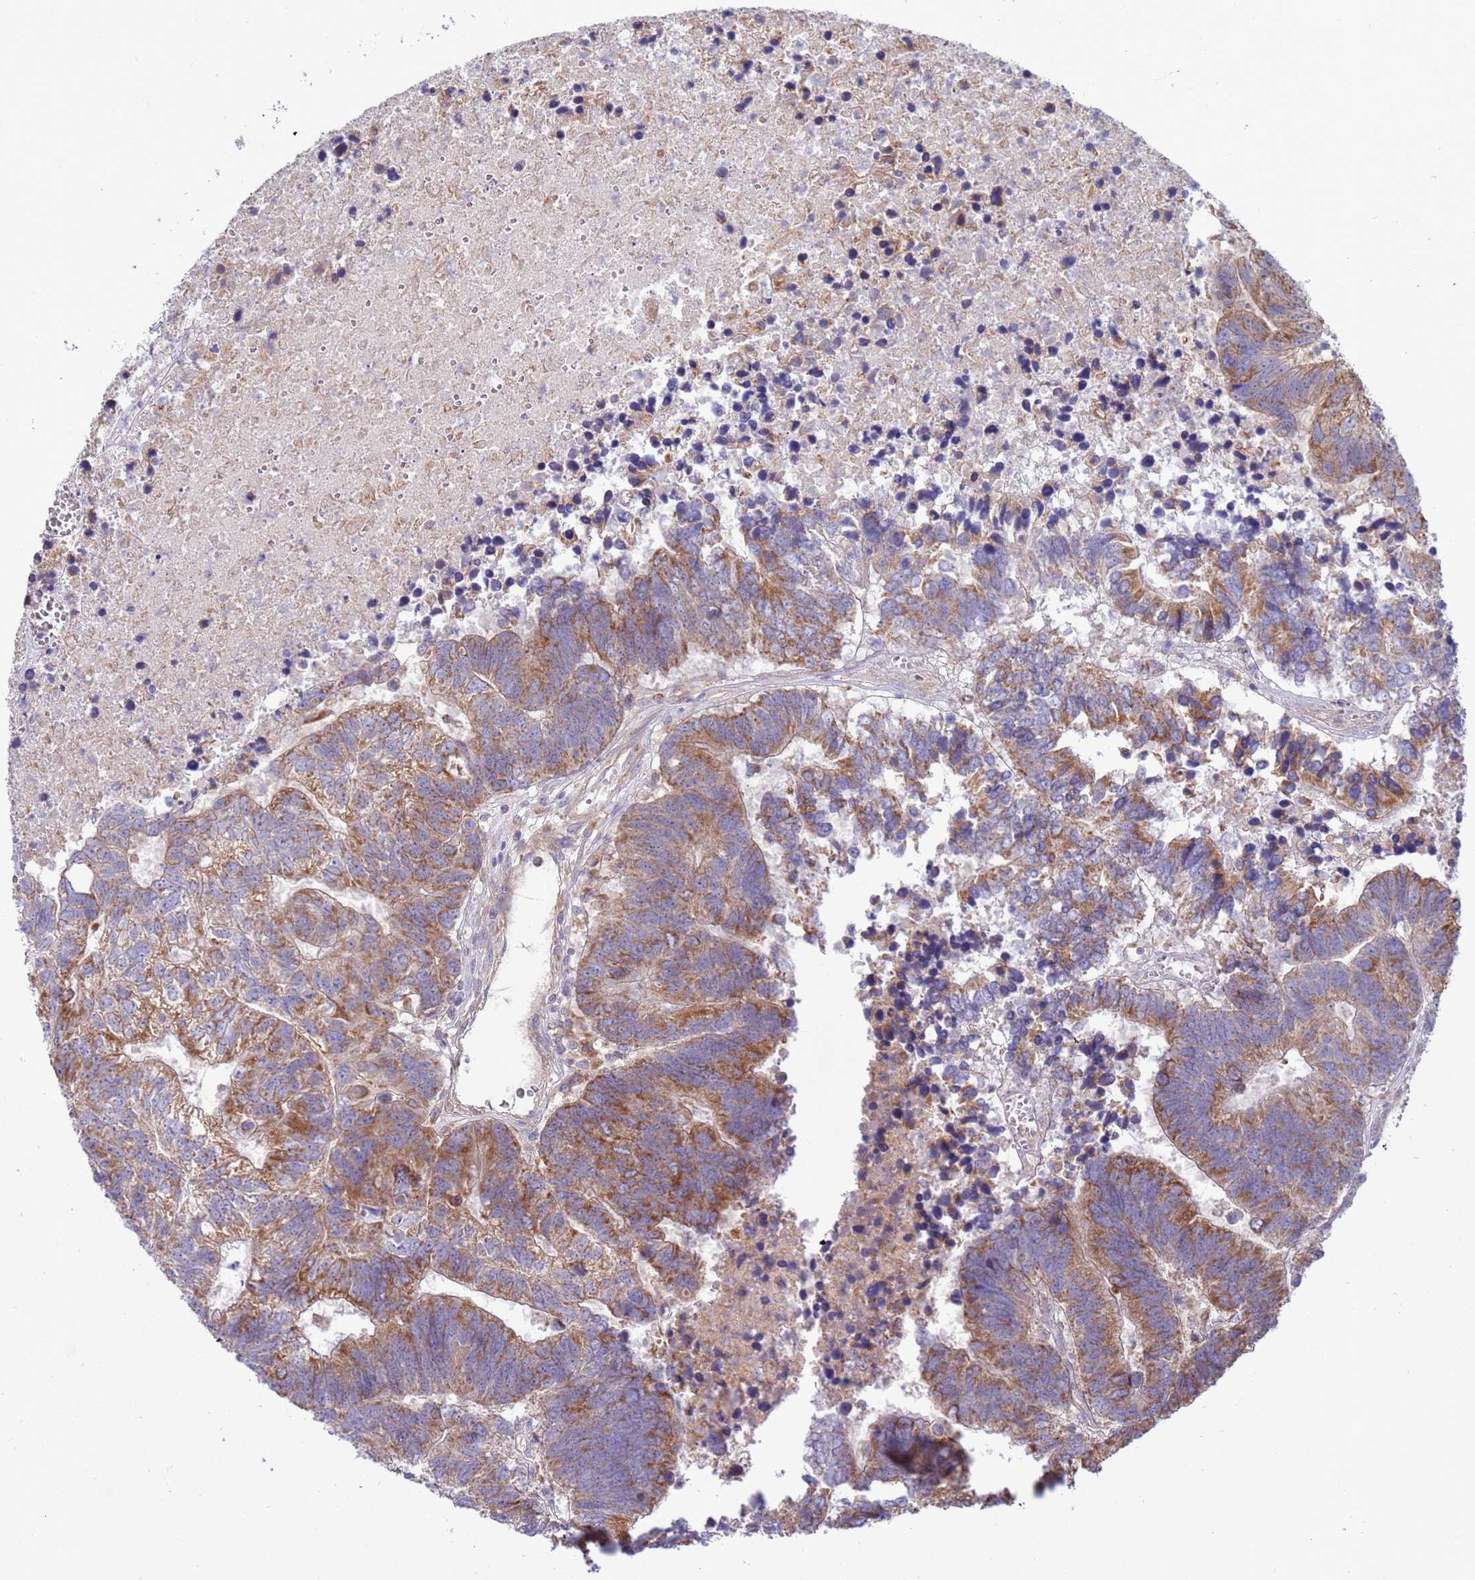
{"staining": {"intensity": "moderate", "quantity": ">75%", "location": "cytoplasmic/membranous"}, "tissue": "colorectal cancer", "cell_type": "Tumor cells", "image_type": "cancer", "snomed": [{"axis": "morphology", "description": "Adenocarcinoma, NOS"}, {"axis": "topography", "description": "Colon"}], "caption": "Immunohistochemical staining of human colorectal cancer (adenocarcinoma) demonstrates medium levels of moderate cytoplasmic/membranous staining in approximately >75% of tumor cells. The staining is performed using DAB (3,3'-diaminobenzidine) brown chromogen to label protein expression. The nuclei are counter-stained blue using hematoxylin.", "gene": "UQCRQ", "patient": {"sex": "female", "age": 48}}